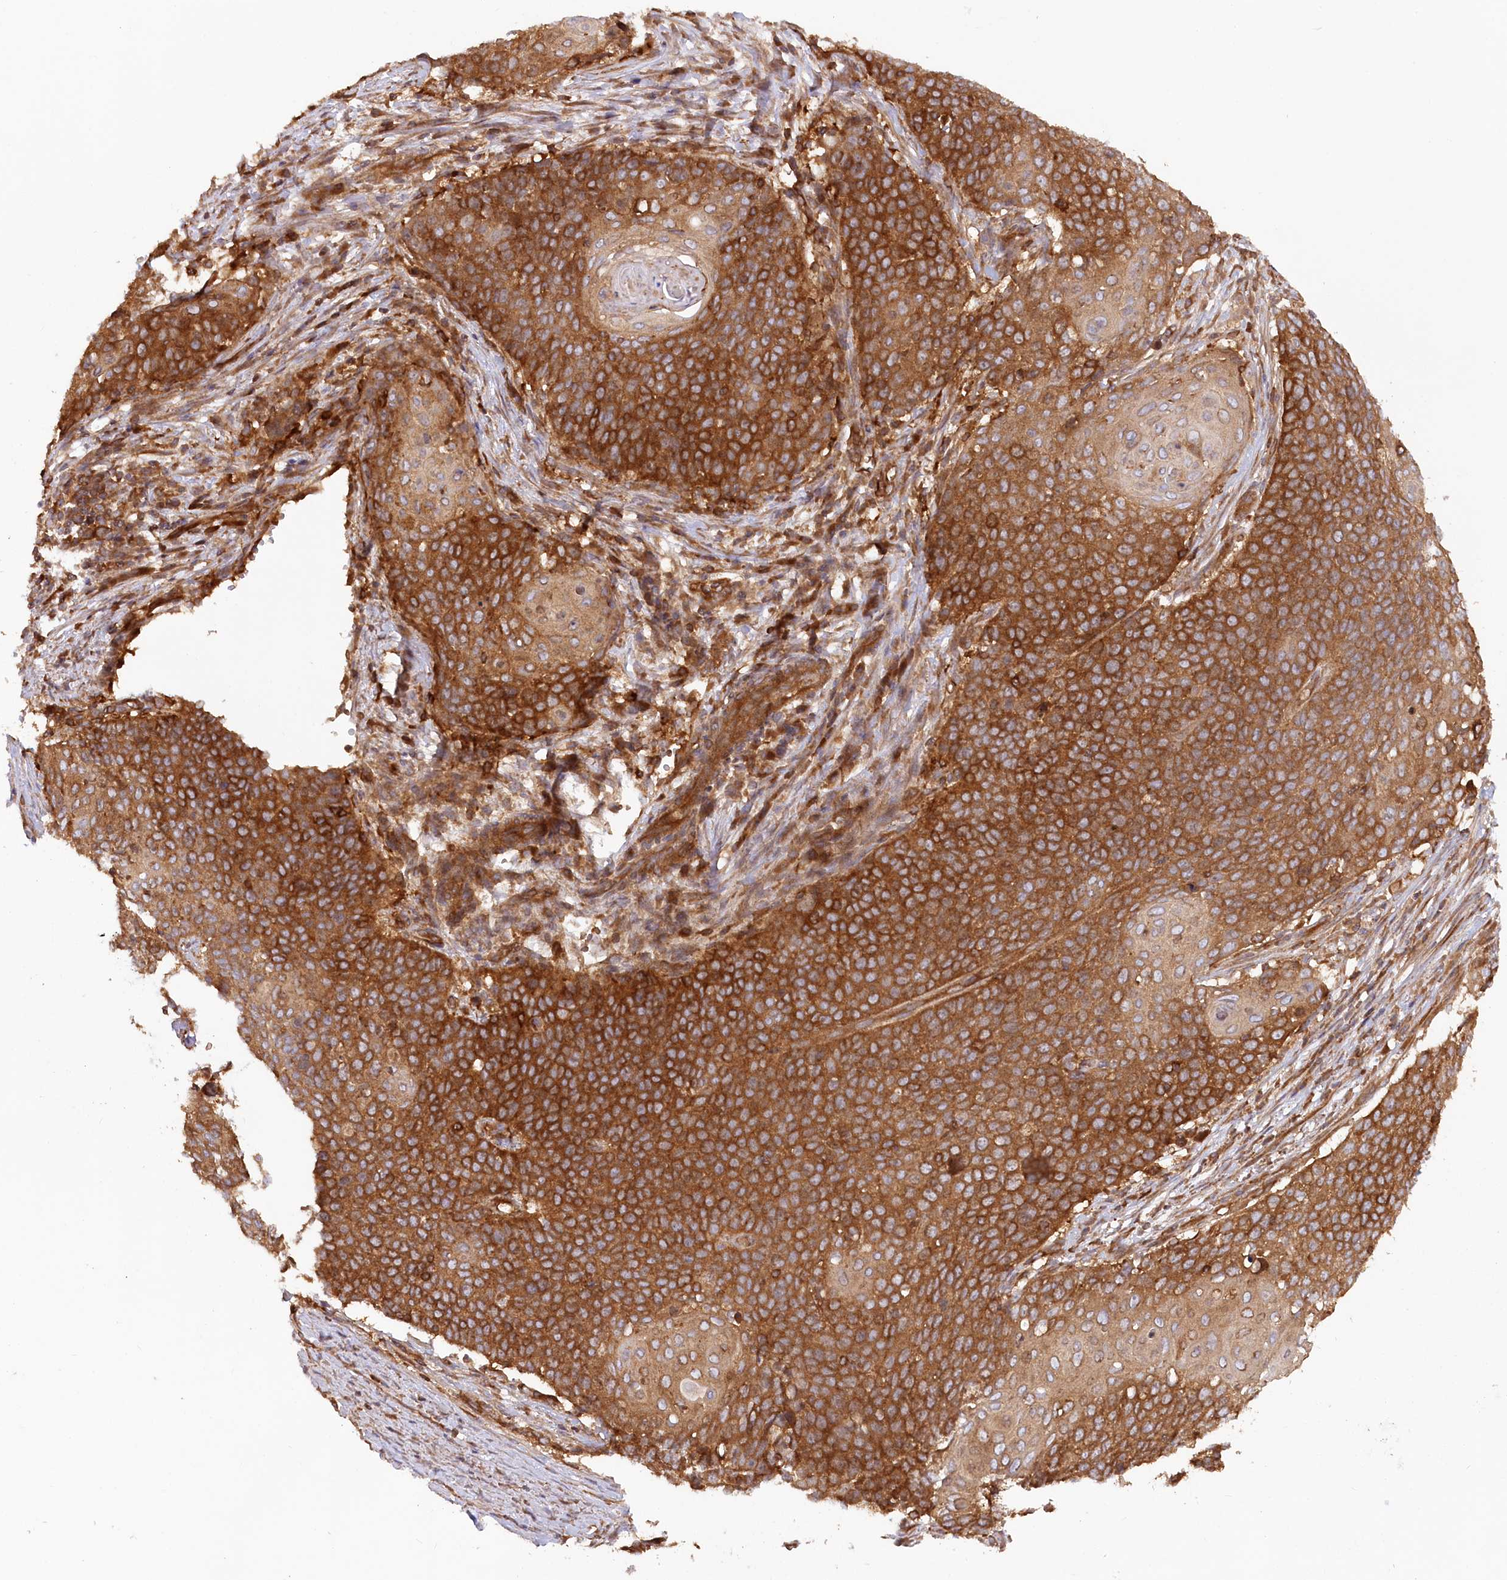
{"staining": {"intensity": "strong", "quantity": ">75%", "location": "cytoplasmic/membranous"}, "tissue": "cervical cancer", "cell_type": "Tumor cells", "image_type": "cancer", "snomed": [{"axis": "morphology", "description": "Squamous cell carcinoma, NOS"}, {"axis": "topography", "description": "Cervix"}], "caption": "An immunohistochemistry micrograph of neoplastic tissue is shown. Protein staining in brown labels strong cytoplasmic/membranous positivity in cervical cancer within tumor cells.", "gene": "PAIP2", "patient": {"sex": "female", "age": 39}}